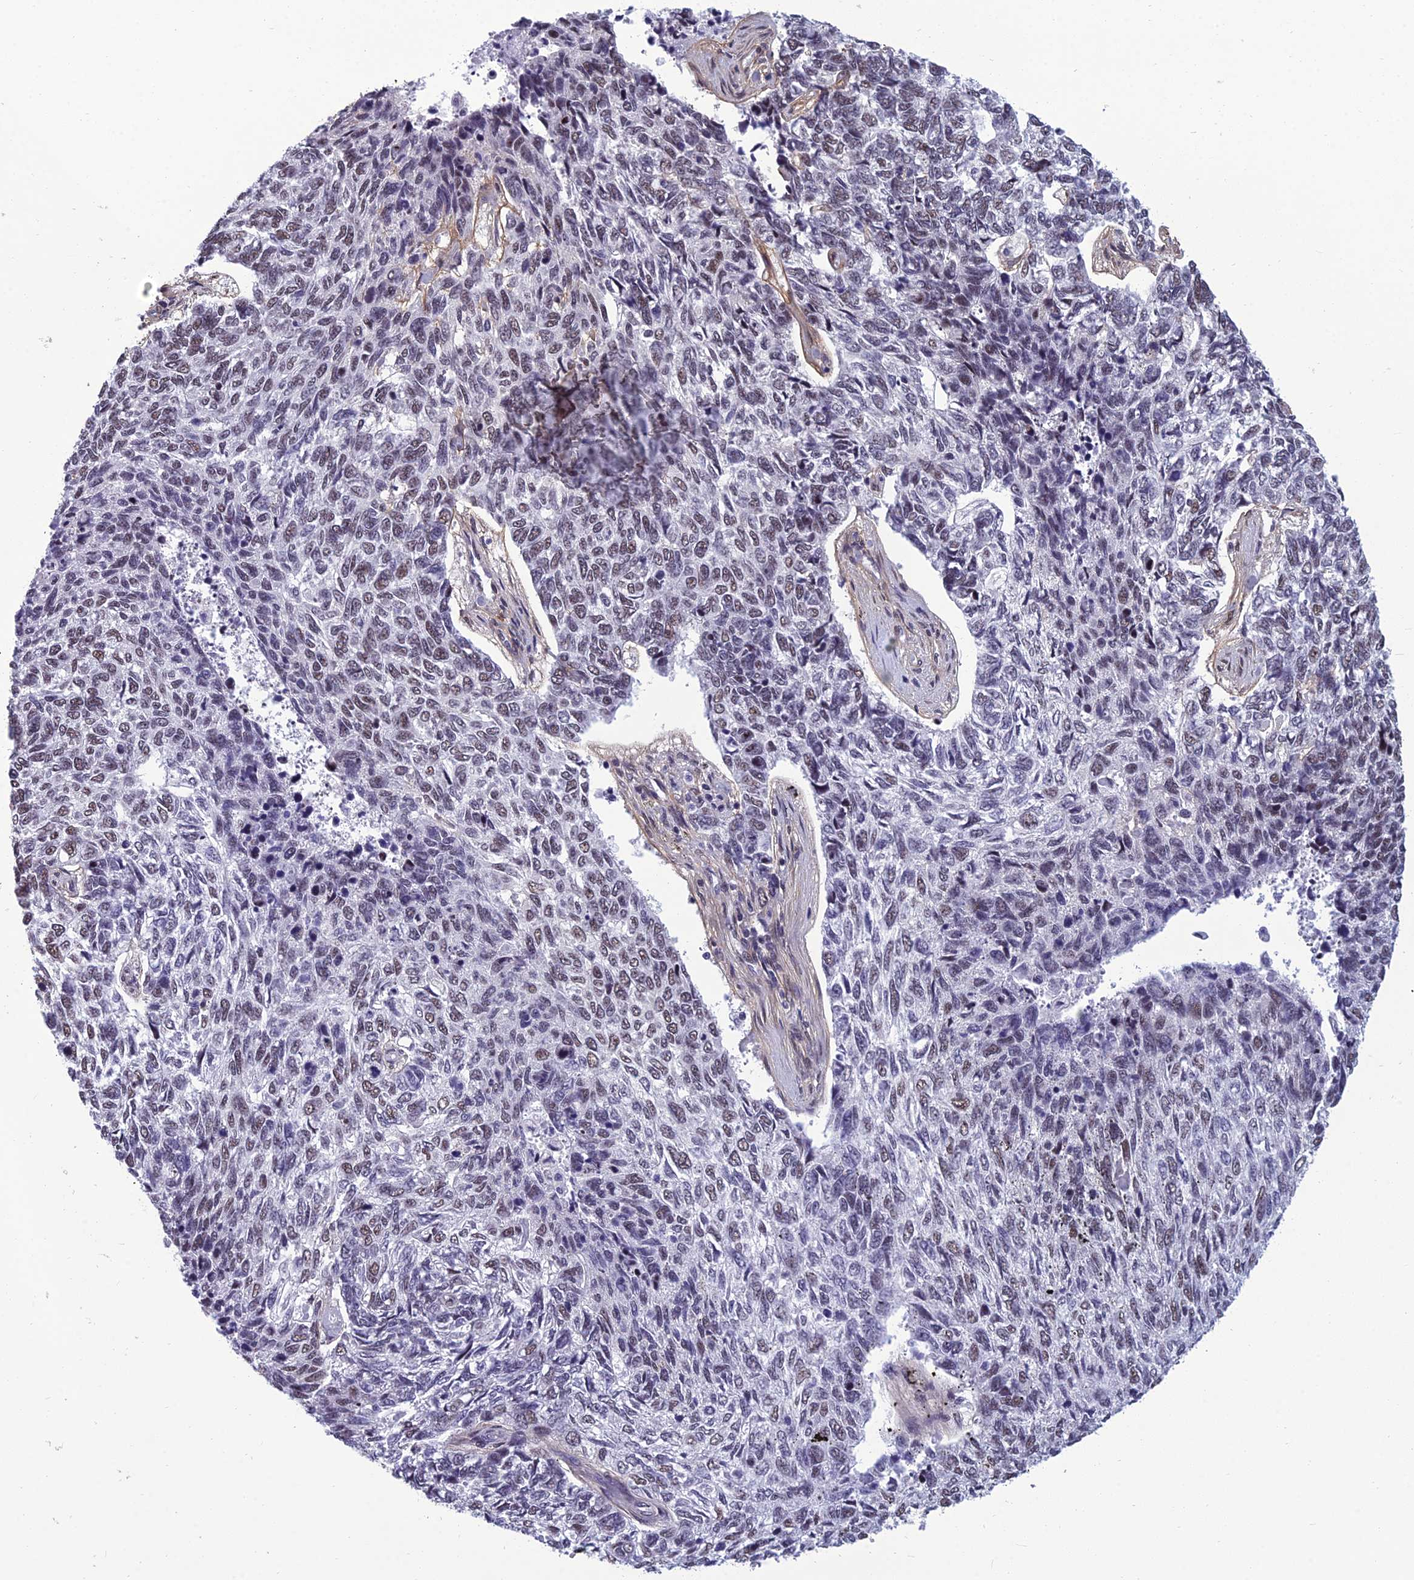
{"staining": {"intensity": "weak", "quantity": "25%-75%", "location": "nuclear"}, "tissue": "skin cancer", "cell_type": "Tumor cells", "image_type": "cancer", "snomed": [{"axis": "morphology", "description": "Basal cell carcinoma"}, {"axis": "topography", "description": "Skin"}], "caption": "Protein expression by immunohistochemistry (IHC) demonstrates weak nuclear staining in approximately 25%-75% of tumor cells in skin cancer (basal cell carcinoma).", "gene": "RSRC1", "patient": {"sex": "female", "age": 65}}